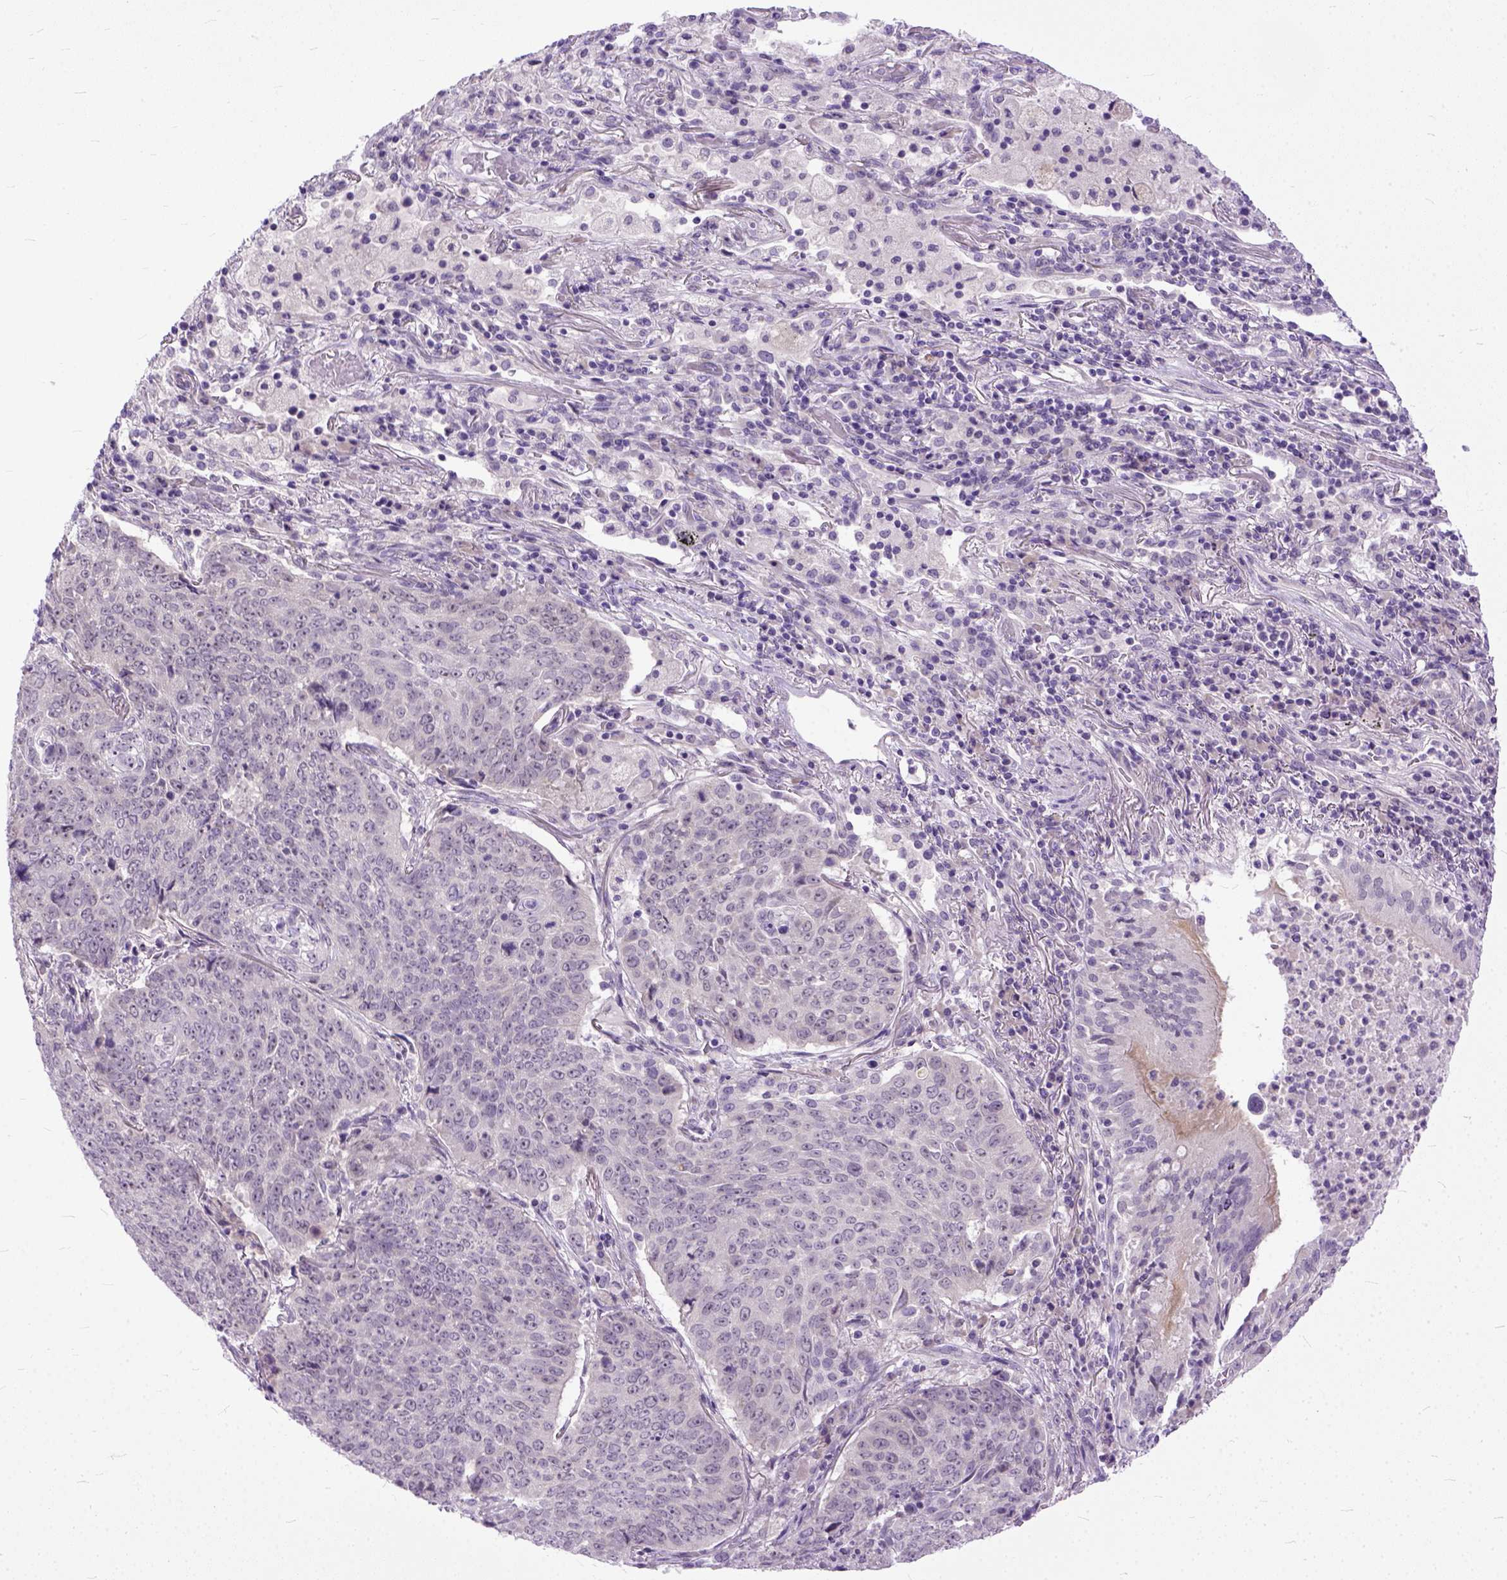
{"staining": {"intensity": "negative", "quantity": "none", "location": "none"}, "tissue": "lung cancer", "cell_type": "Tumor cells", "image_type": "cancer", "snomed": [{"axis": "morphology", "description": "Normal tissue, NOS"}, {"axis": "morphology", "description": "Squamous cell carcinoma, NOS"}, {"axis": "topography", "description": "Bronchus"}, {"axis": "topography", "description": "Lung"}], "caption": "Immunohistochemical staining of lung squamous cell carcinoma demonstrates no significant expression in tumor cells.", "gene": "TCEAL7", "patient": {"sex": "male", "age": 64}}